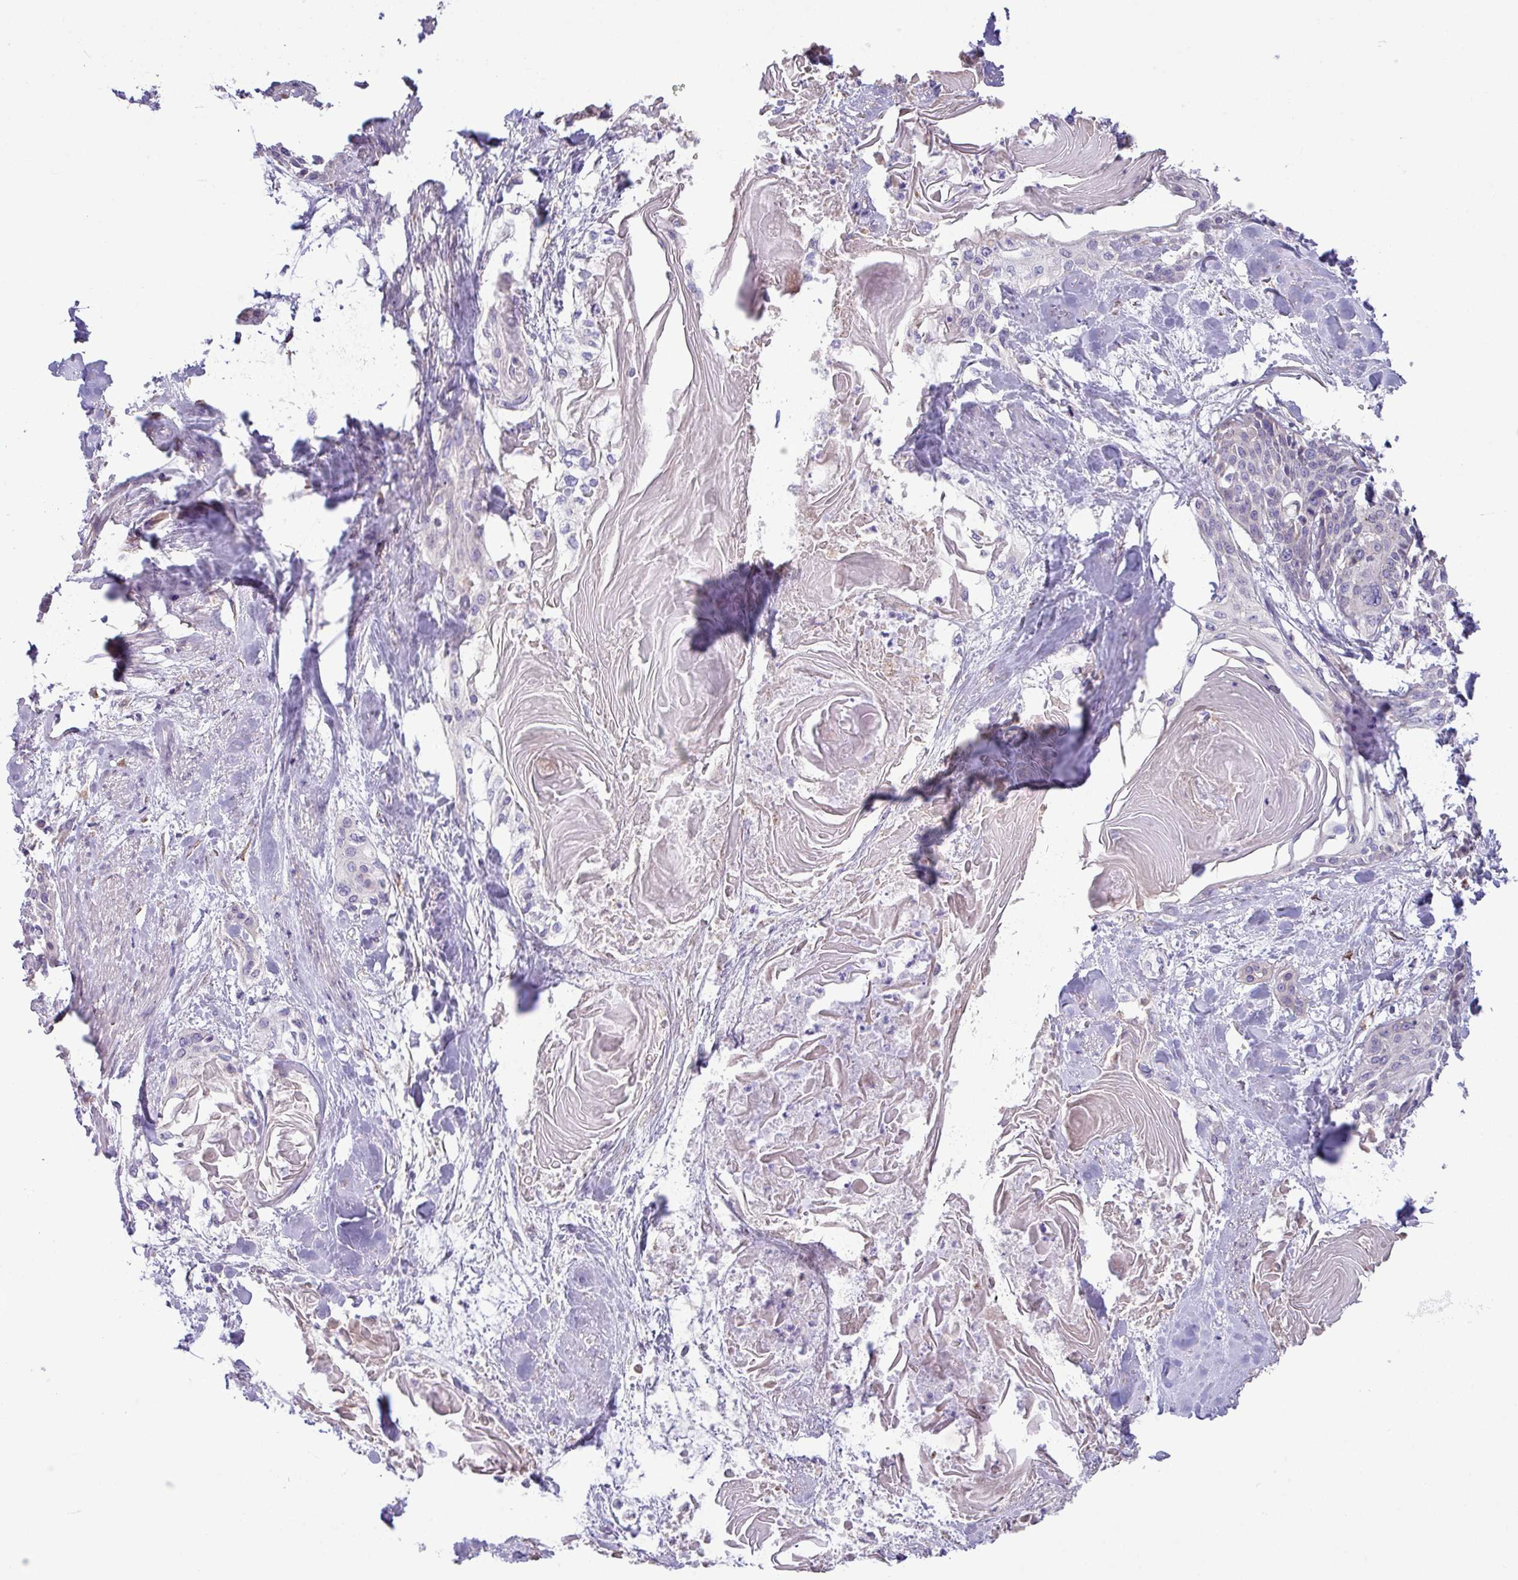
{"staining": {"intensity": "negative", "quantity": "none", "location": "none"}, "tissue": "cervical cancer", "cell_type": "Tumor cells", "image_type": "cancer", "snomed": [{"axis": "morphology", "description": "Squamous cell carcinoma, NOS"}, {"axis": "topography", "description": "Cervix"}], "caption": "The micrograph shows no staining of tumor cells in cervical squamous cell carcinoma.", "gene": "IRGC", "patient": {"sex": "female", "age": 57}}